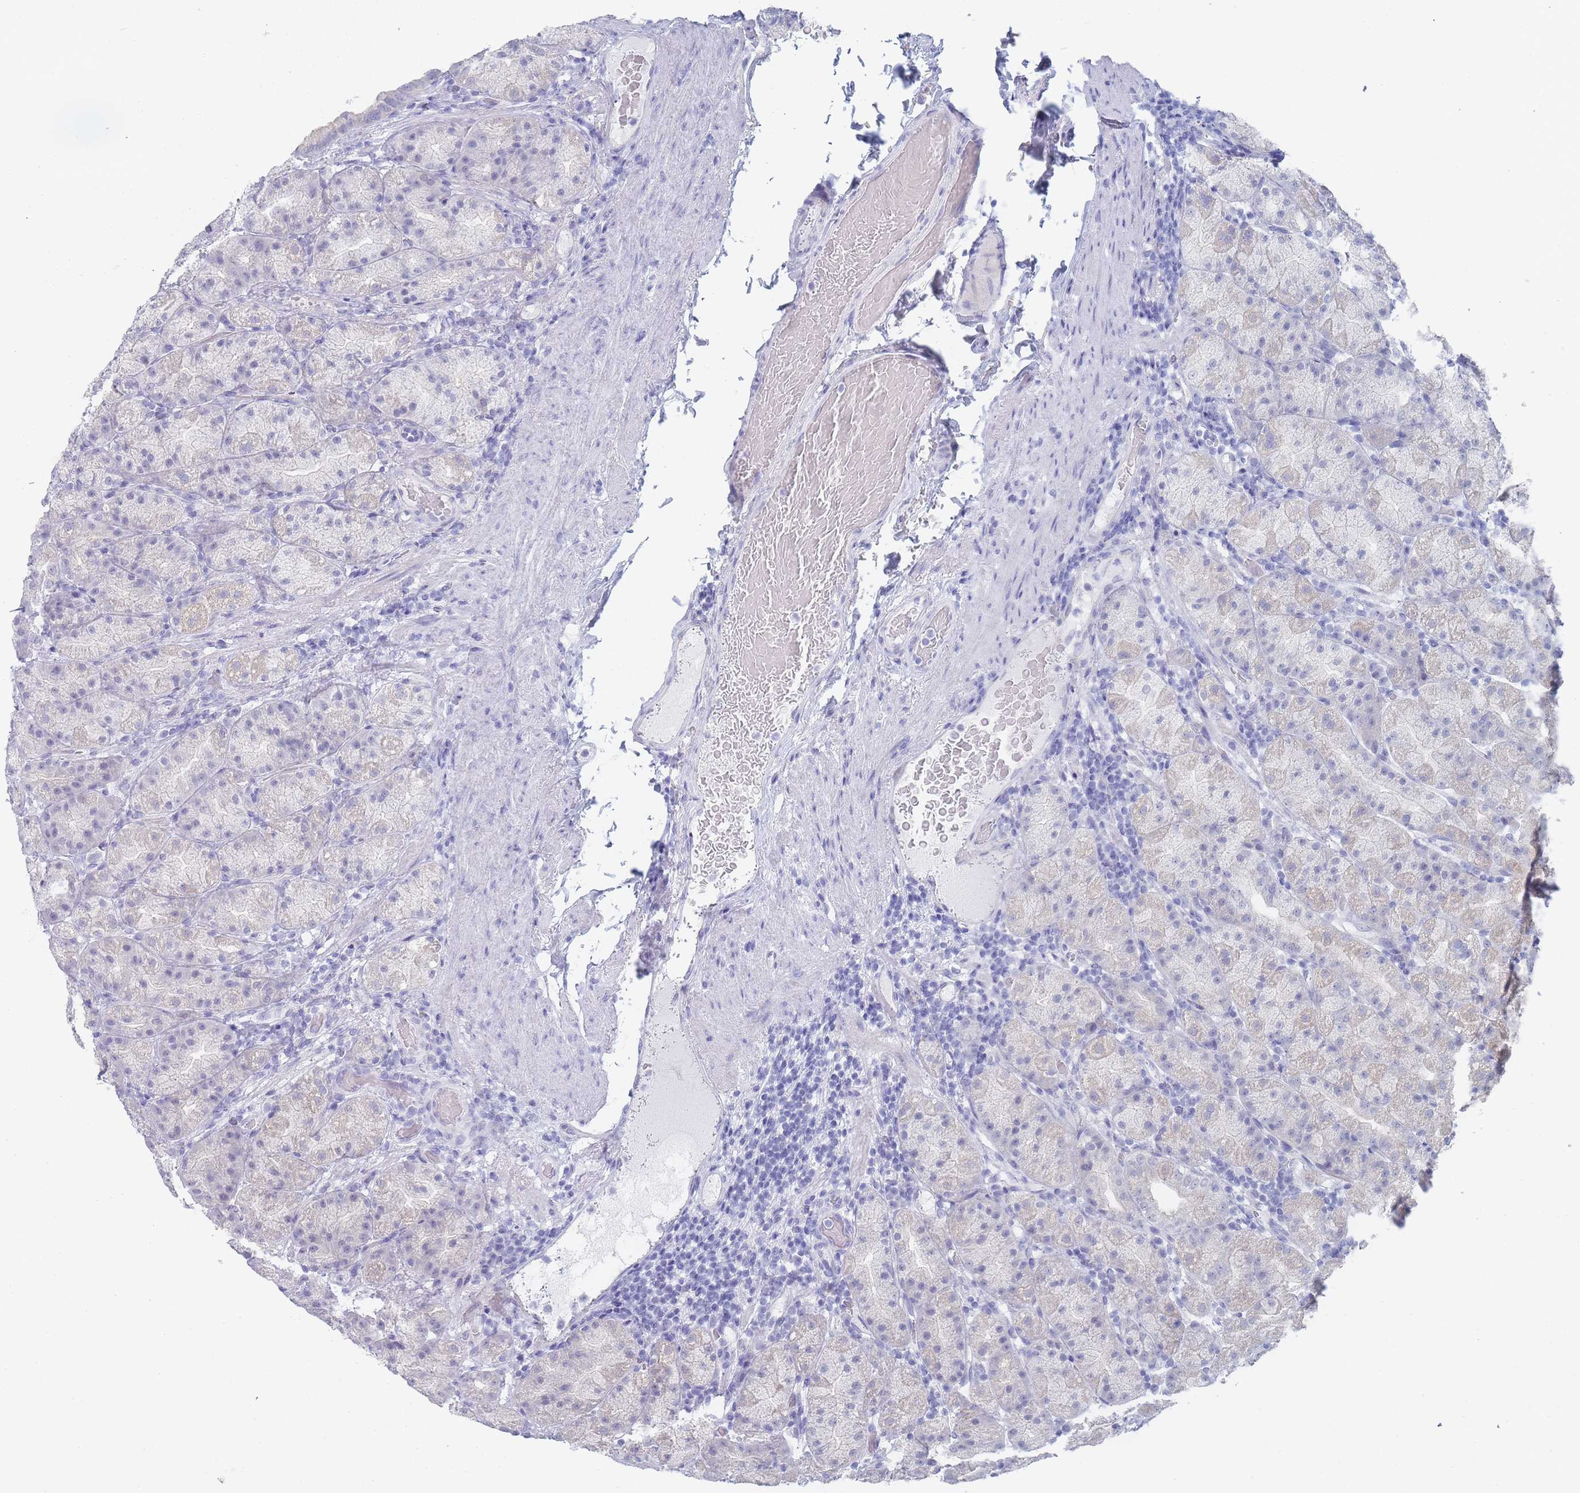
{"staining": {"intensity": "weak", "quantity": "25%-75%", "location": "cytoplasmic/membranous"}, "tissue": "stomach", "cell_type": "Glandular cells", "image_type": "normal", "snomed": [{"axis": "morphology", "description": "Normal tissue, NOS"}, {"axis": "topography", "description": "Stomach, upper"}, {"axis": "topography", "description": "Stomach"}], "caption": "A low amount of weak cytoplasmic/membranous positivity is seen in approximately 25%-75% of glandular cells in benign stomach.", "gene": "IMPG1", "patient": {"sex": "male", "age": 68}}